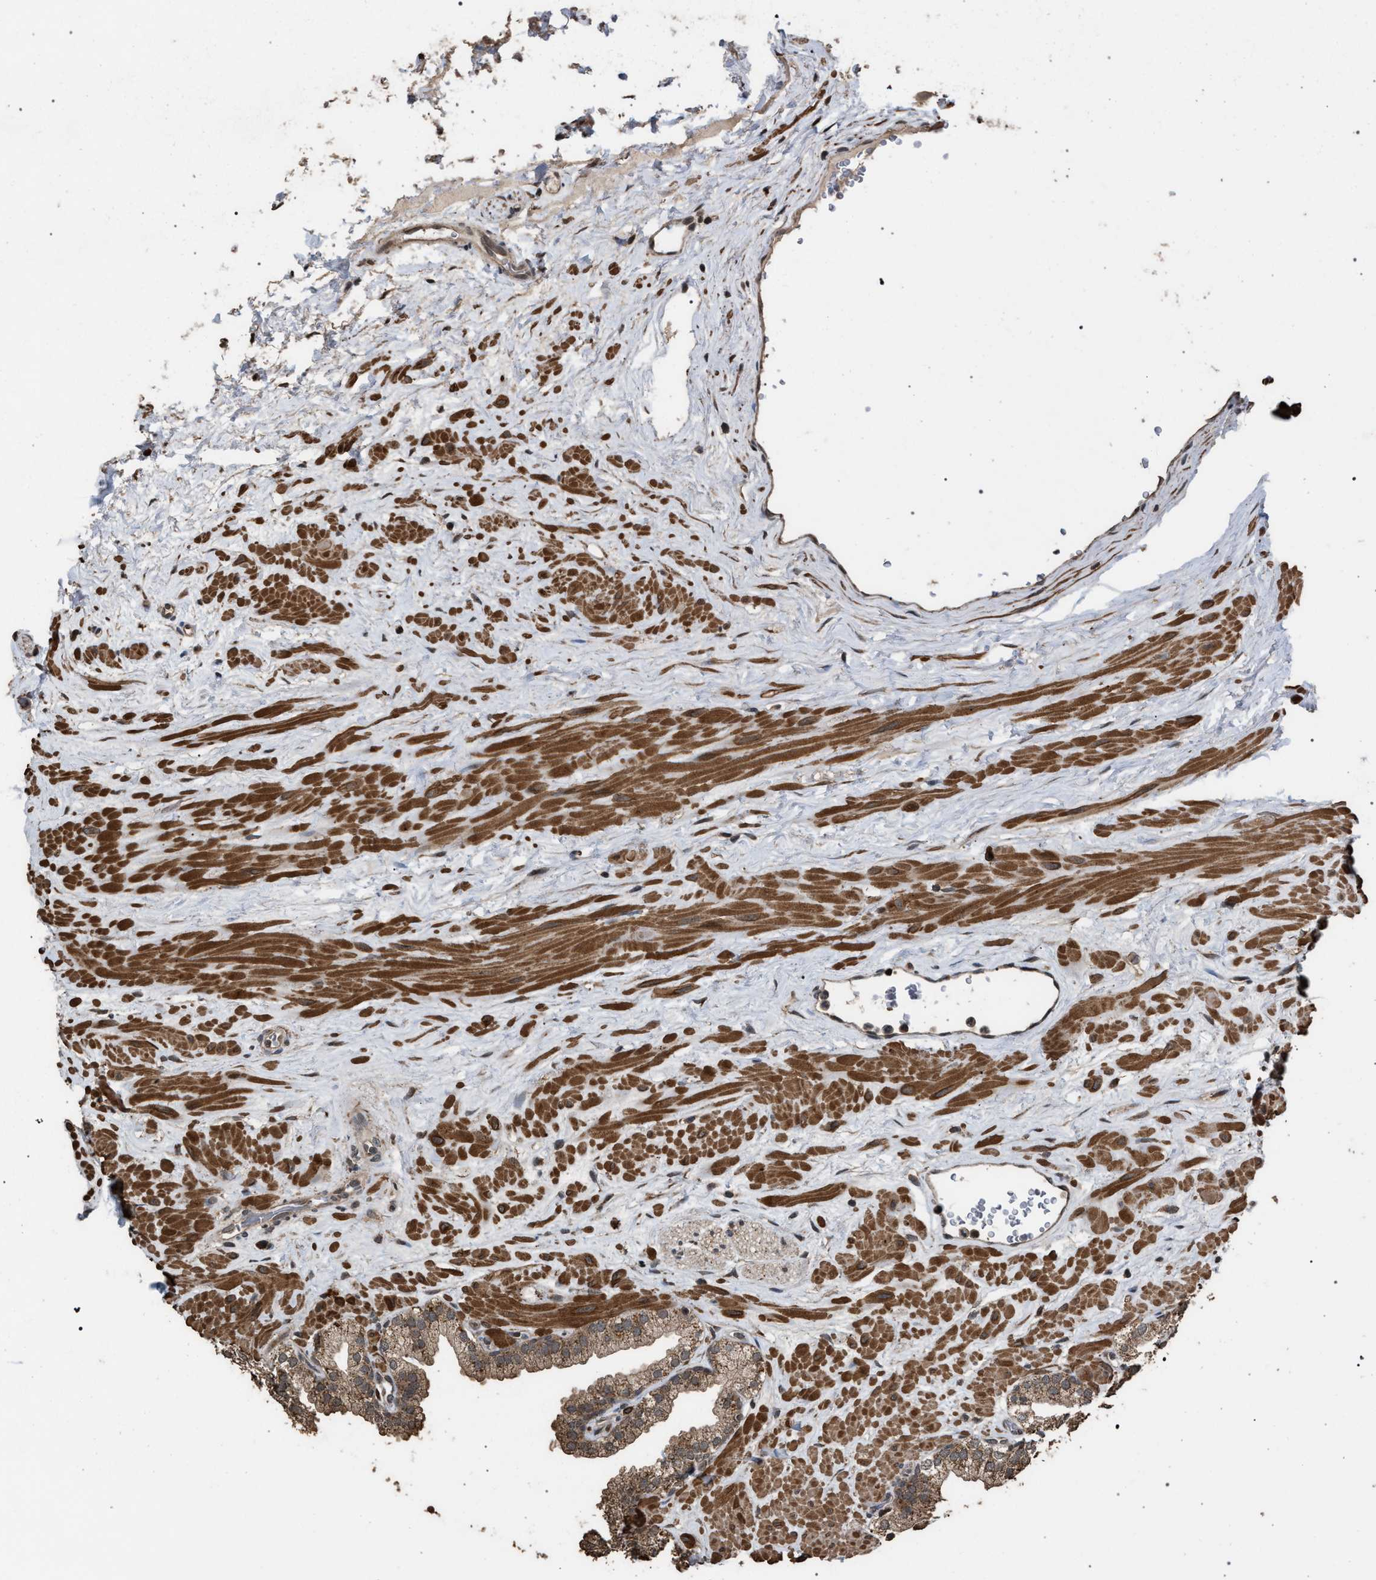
{"staining": {"intensity": "moderate", "quantity": ">75%", "location": "cytoplasmic/membranous"}, "tissue": "prostate", "cell_type": "Glandular cells", "image_type": "normal", "snomed": [{"axis": "morphology", "description": "Normal tissue, NOS"}, {"axis": "morphology", "description": "Urothelial carcinoma, Low grade"}, {"axis": "topography", "description": "Urinary bladder"}, {"axis": "topography", "description": "Prostate"}], "caption": "Protein staining of normal prostate exhibits moderate cytoplasmic/membranous expression in approximately >75% of glandular cells.", "gene": "NAA35", "patient": {"sex": "male", "age": 60}}